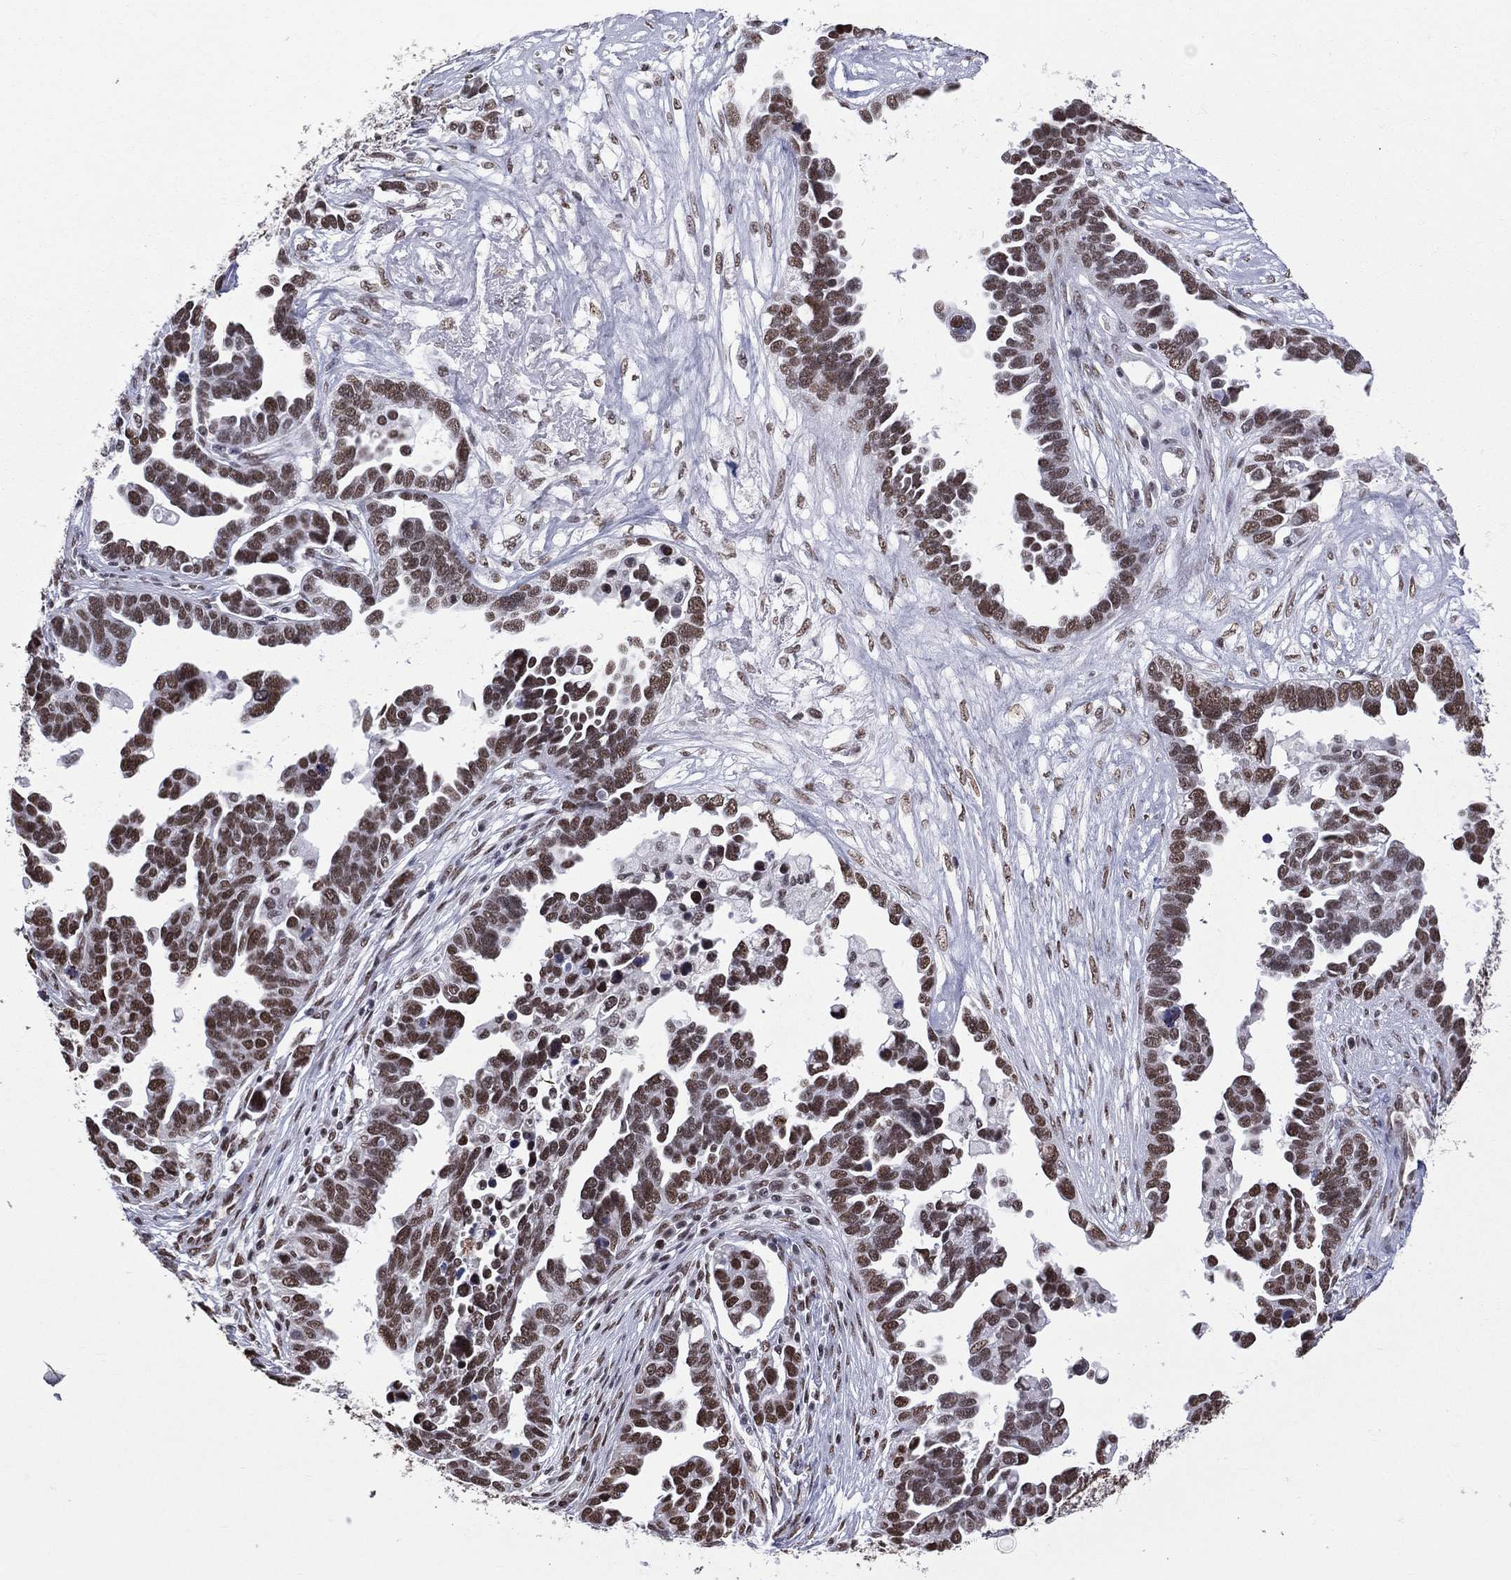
{"staining": {"intensity": "moderate", "quantity": ">75%", "location": "nuclear"}, "tissue": "ovarian cancer", "cell_type": "Tumor cells", "image_type": "cancer", "snomed": [{"axis": "morphology", "description": "Cystadenocarcinoma, serous, NOS"}, {"axis": "topography", "description": "Ovary"}], "caption": "Approximately >75% of tumor cells in human ovarian cancer (serous cystadenocarcinoma) show moderate nuclear protein staining as visualized by brown immunohistochemical staining.", "gene": "ZNF7", "patient": {"sex": "female", "age": 54}}